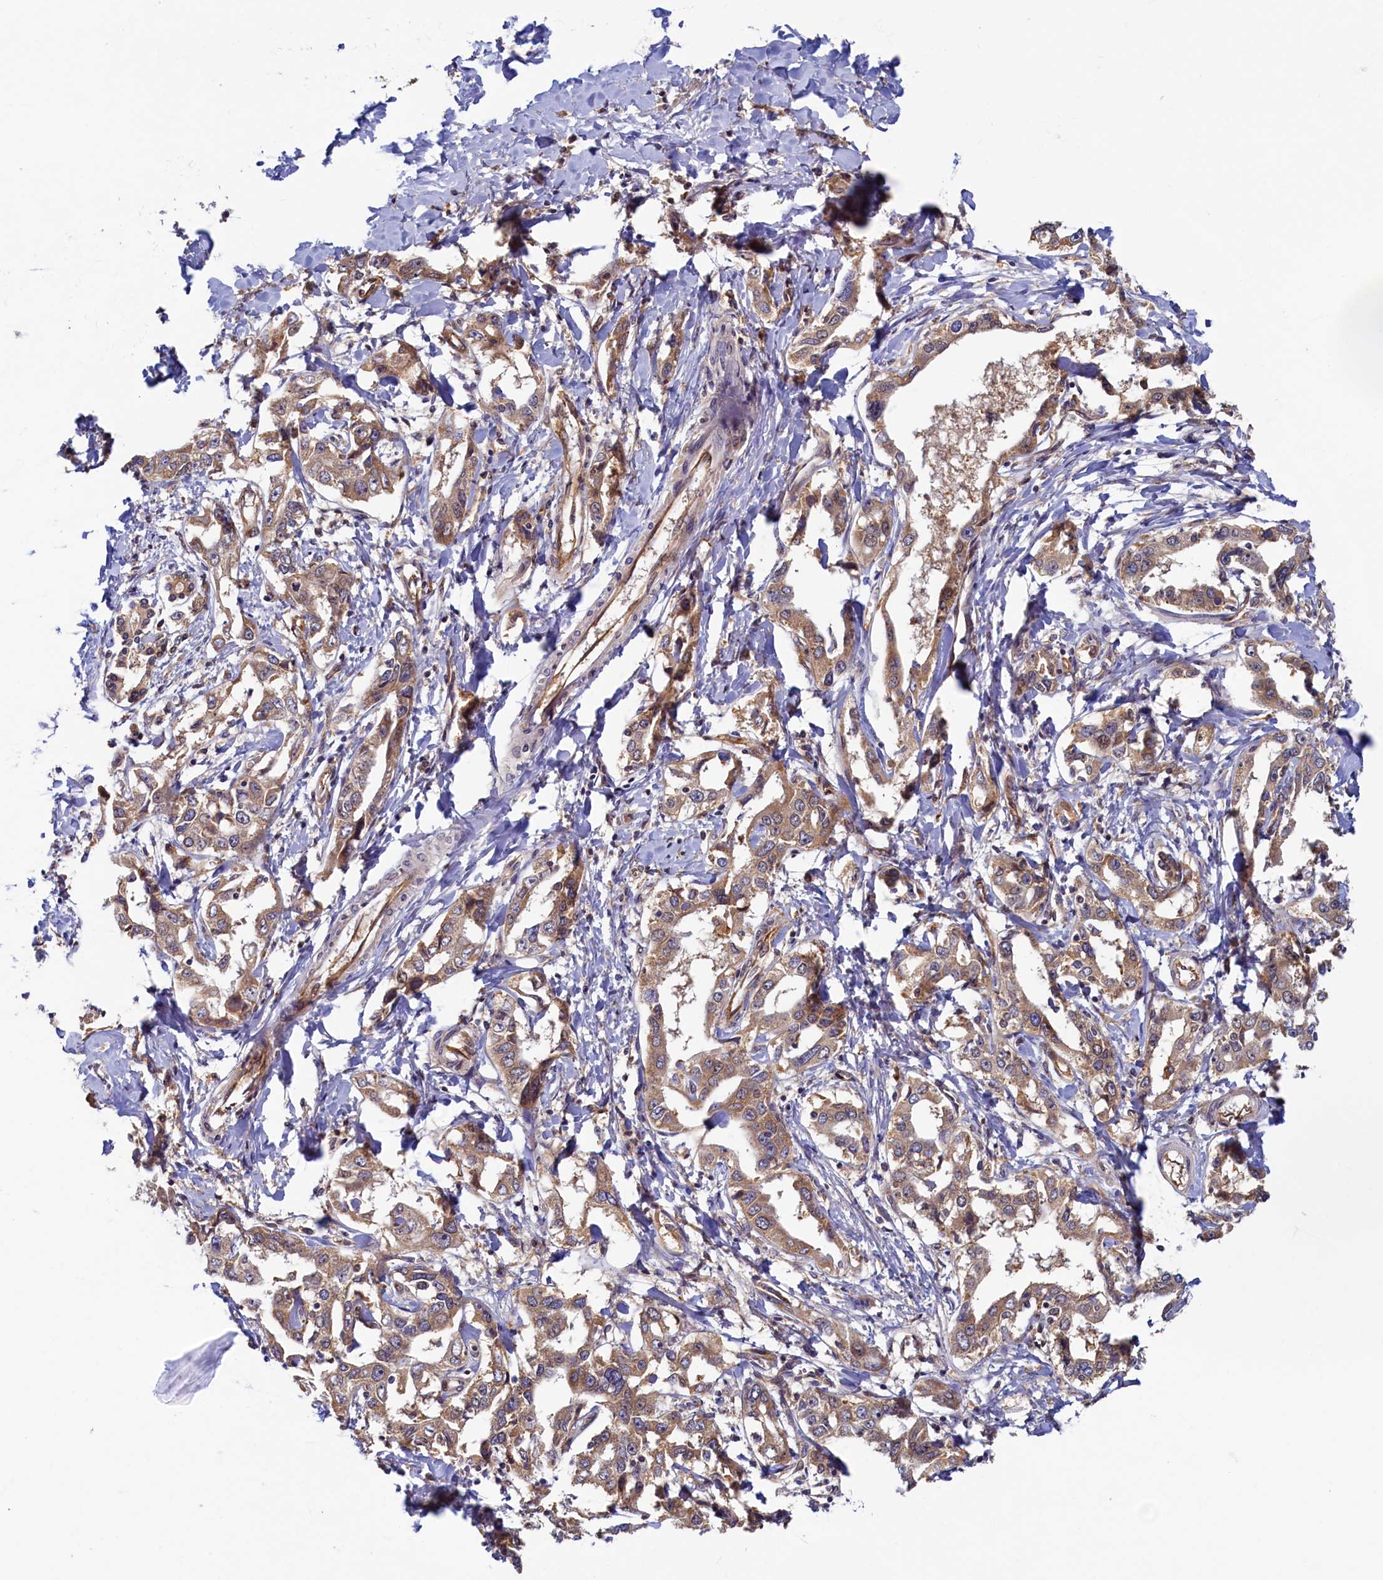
{"staining": {"intensity": "moderate", "quantity": ">75%", "location": "cytoplasmic/membranous"}, "tissue": "liver cancer", "cell_type": "Tumor cells", "image_type": "cancer", "snomed": [{"axis": "morphology", "description": "Cholangiocarcinoma"}, {"axis": "topography", "description": "Liver"}], "caption": "Protein expression analysis of human liver cancer reveals moderate cytoplasmic/membranous positivity in about >75% of tumor cells.", "gene": "STX12", "patient": {"sex": "male", "age": 59}}